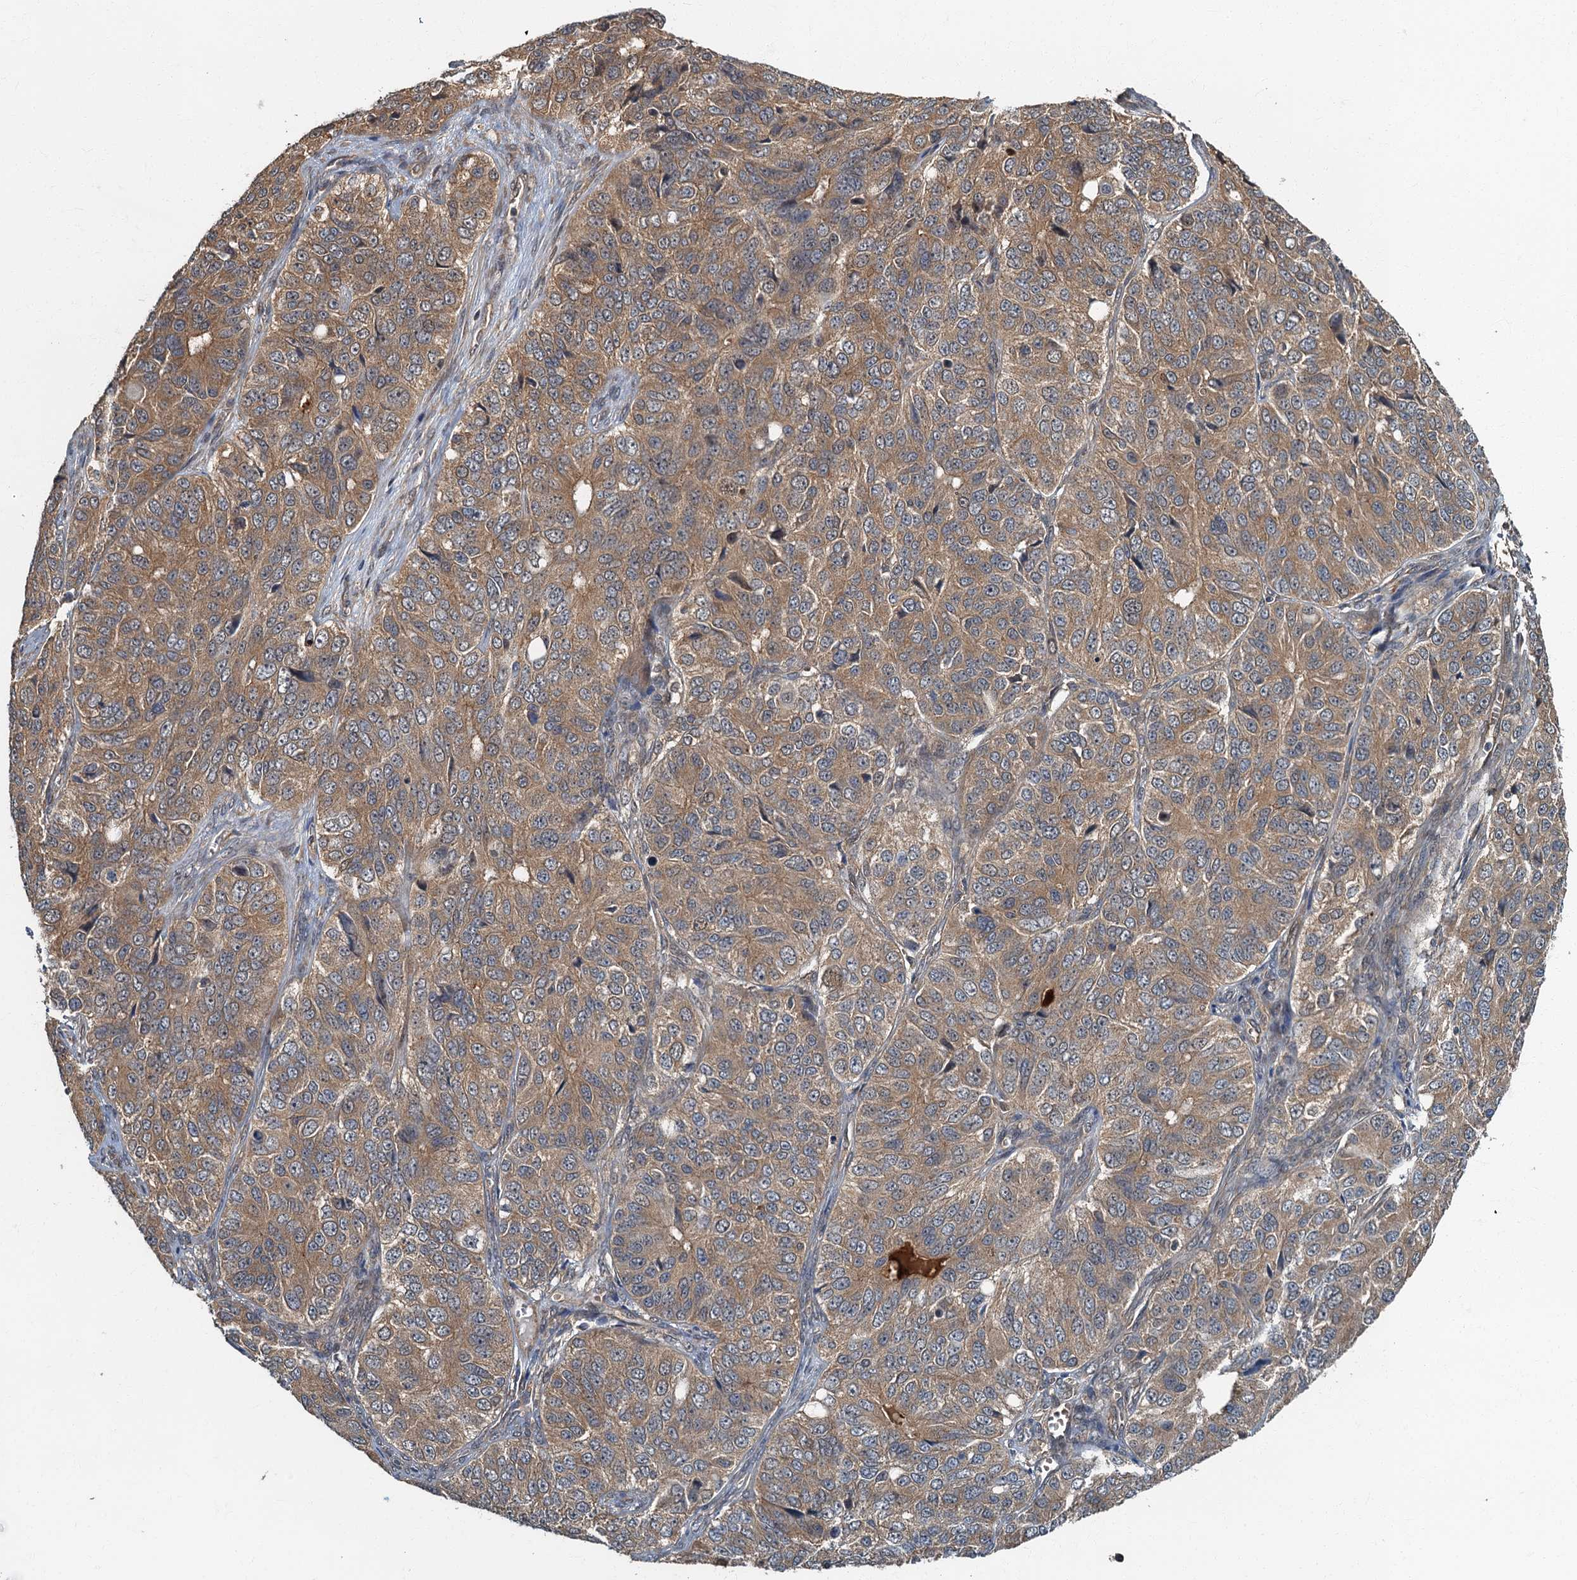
{"staining": {"intensity": "moderate", "quantity": ">75%", "location": "cytoplasmic/membranous"}, "tissue": "ovarian cancer", "cell_type": "Tumor cells", "image_type": "cancer", "snomed": [{"axis": "morphology", "description": "Carcinoma, endometroid"}, {"axis": "topography", "description": "Ovary"}], "caption": "This image reveals endometroid carcinoma (ovarian) stained with immunohistochemistry (IHC) to label a protein in brown. The cytoplasmic/membranous of tumor cells show moderate positivity for the protein. Nuclei are counter-stained blue.", "gene": "TBCK", "patient": {"sex": "female", "age": 51}}